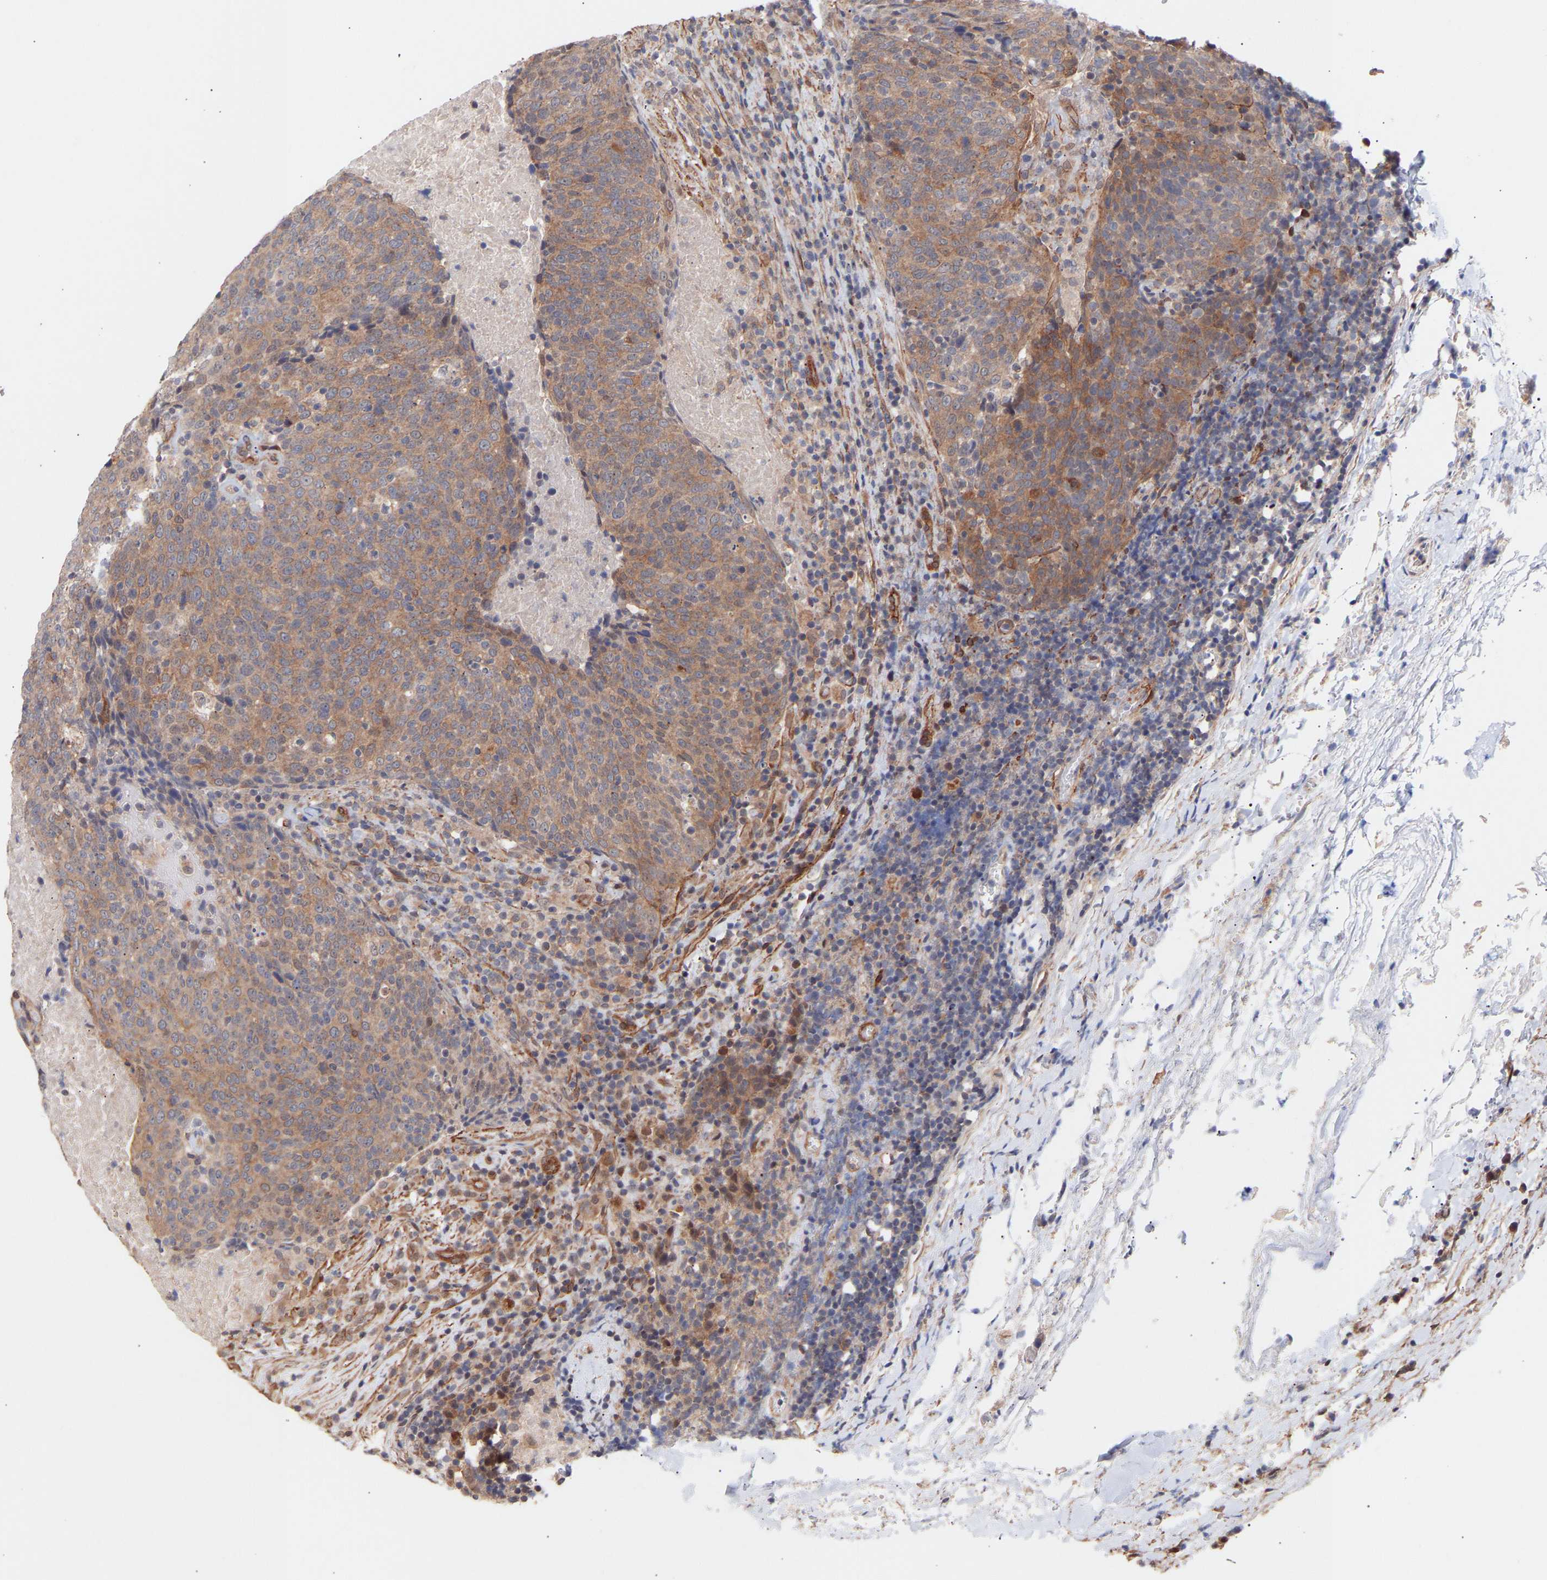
{"staining": {"intensity": "moderate", "quantity": ">75%", "location": "cytoplasmic/membranous"}, "tissue": "head and neck cancer", "cell_type": "Tumor cells", "image_type": "cancer", "snomed": [{"axis": "morphology", "description": "Squamous cell carcinoma, NOS"}, {"axis": "morphology", "description": "Squamous cell carcinoma, metastatic, NOS"}, {"axis": "topography", "description": "Lymph node"}, {"axis": "topography", "description": "Head-Neck"}], "caption": "The immunohistochemical stain labels moderate cytoplasmic/membranous staining in tumor cells of head and neck cancer tissue. Using DAB (brown) and hematoxylin (blue) stains, captured at high magnification using brightfield microscopy.", "gene": "PDLIM5", "patient": {"sex": "male", "age": 62}}